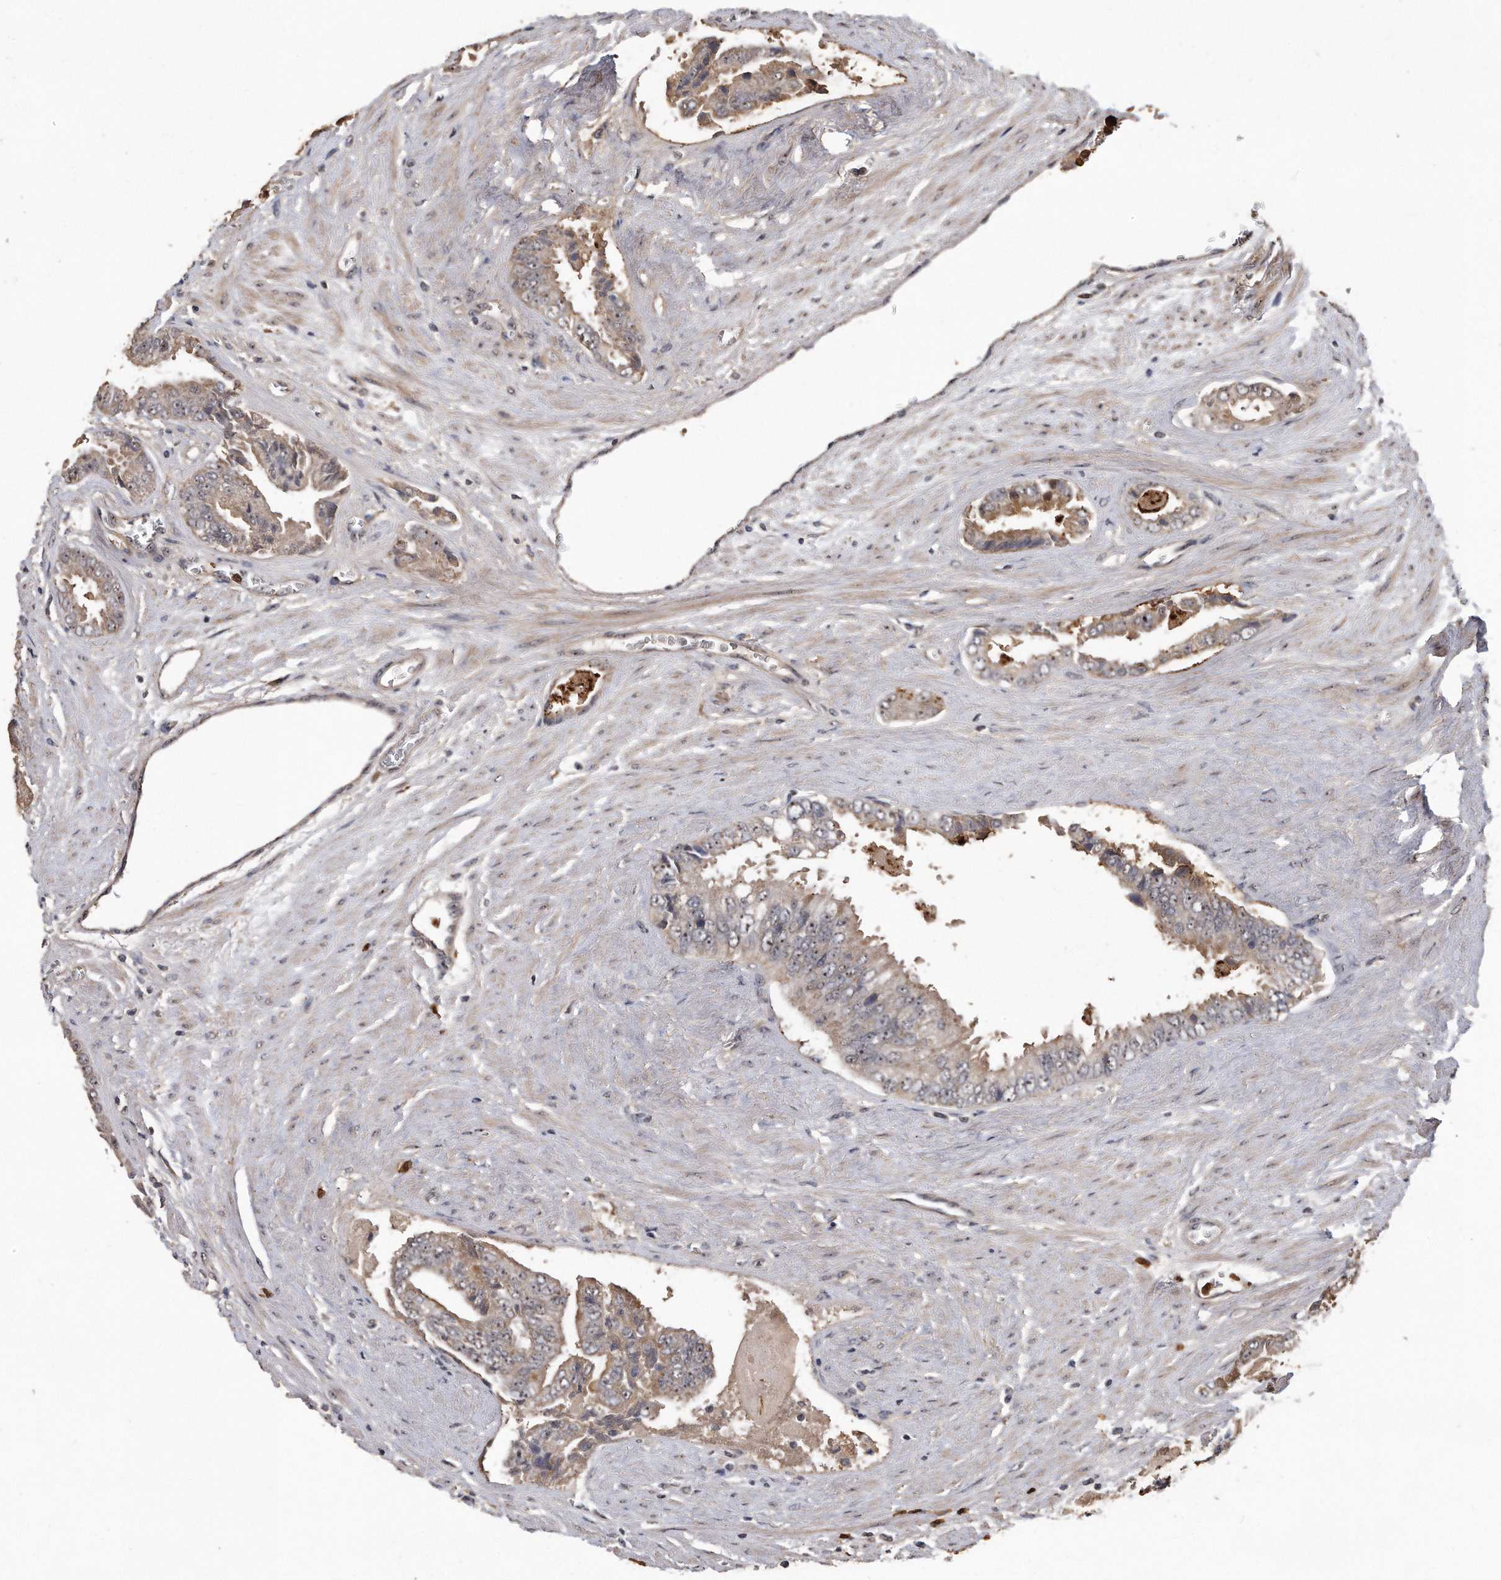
{"staining": {"intensity": "weak", "quantity": ">75%", "location": "cytoplasmic/membranous,nuclear"}, "tissue": "prostate cancer", "cell_type": "Tumor cells", "image_type": "cancer", "snomed": [{"axis": "morphology", "description": "Adenocarcinoma, High grade"}, {"axis": "topography", "description": "Prostate"}], "caption": "A photomicrograph showing weak cytoplasmic/membranous and nuclear expression in approximately >75% of tumor cells in adenocarcinoma (high-grade) (prostate), as visualized by brown immunohistochemical staining.", "gene": "PELO", "patient": {"sex": "male", "age": 58}}